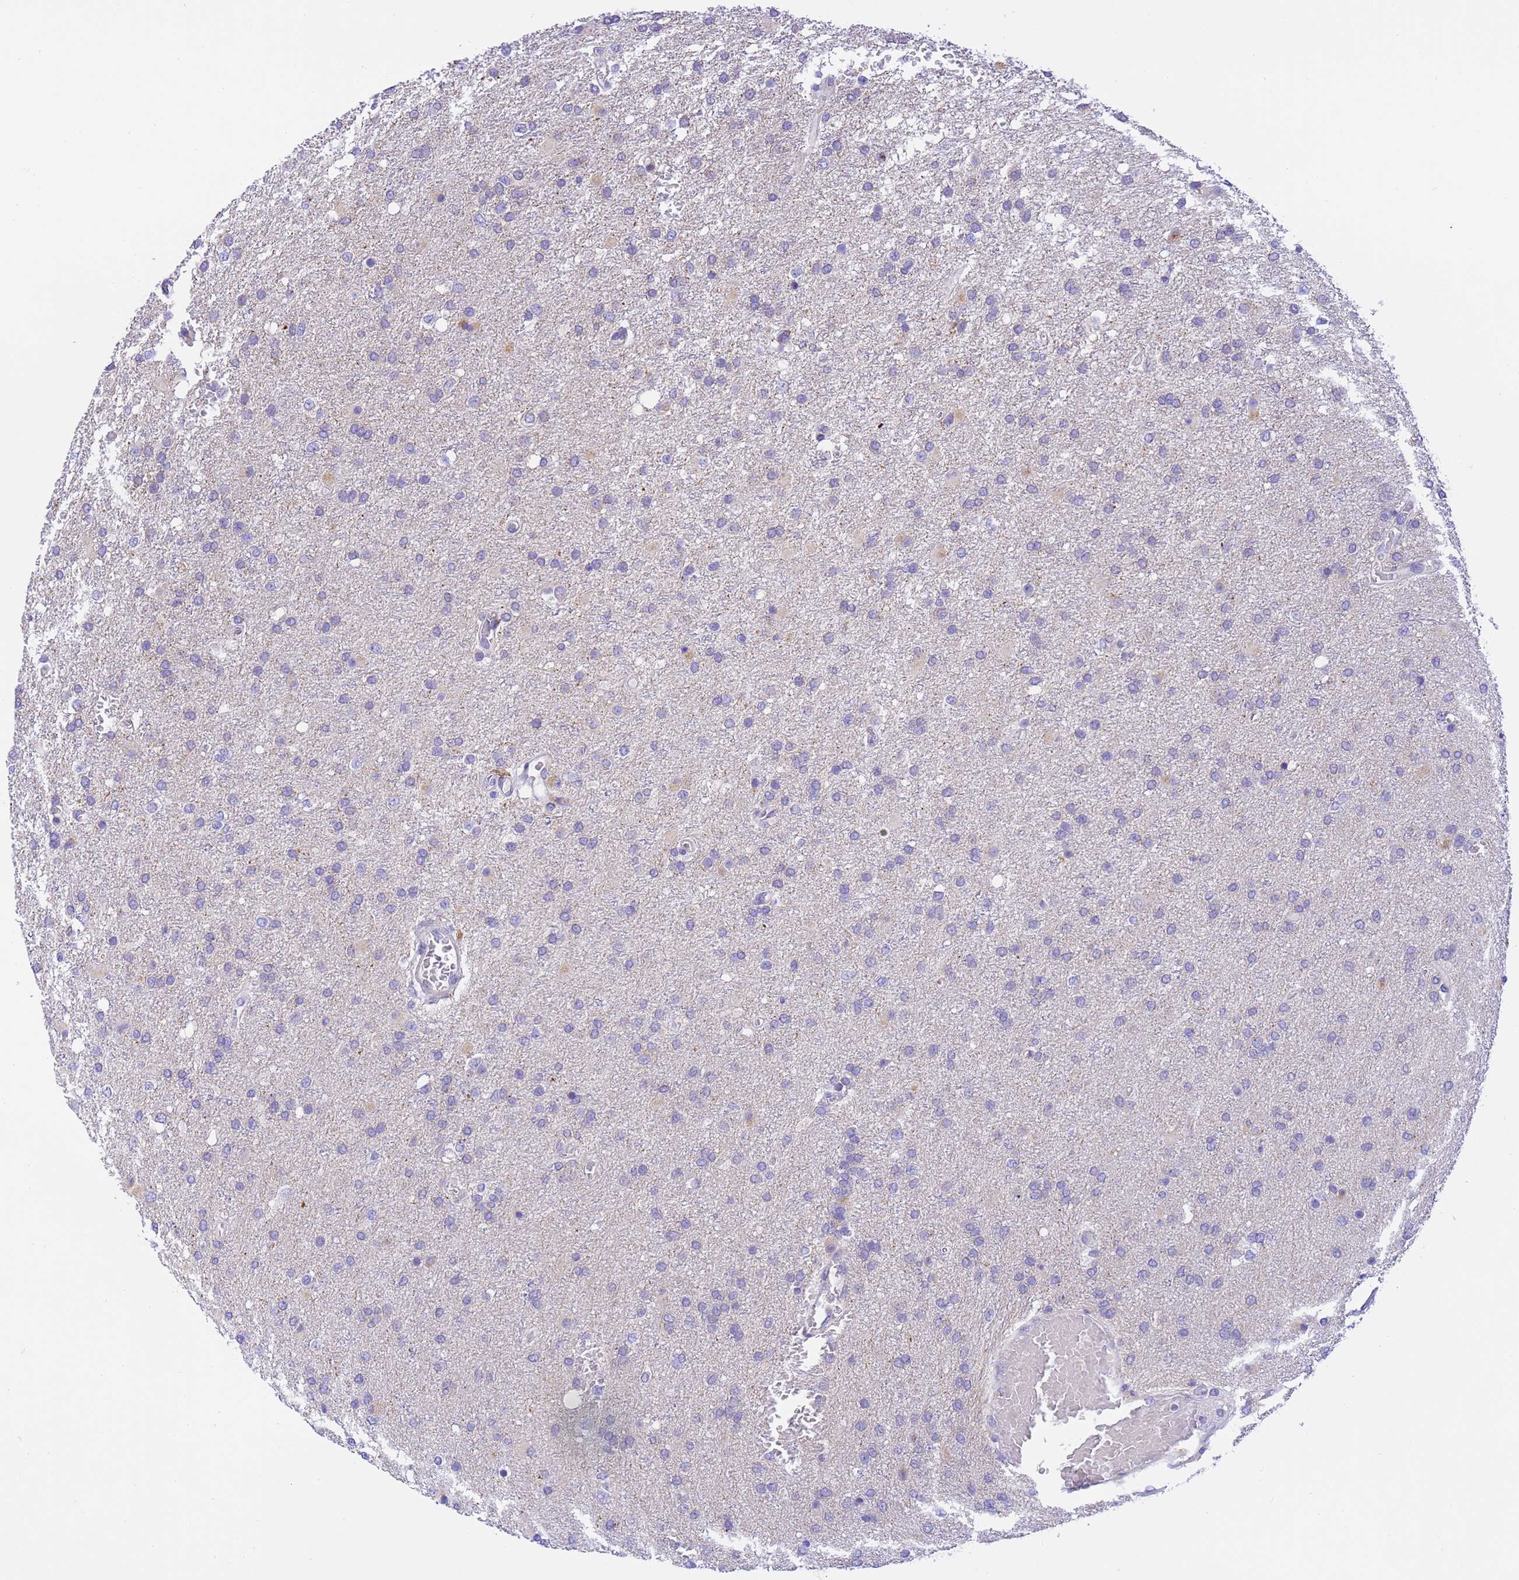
{"staining": {"intensity": "negative", "quantity": "none", "location": "none"}, "tissue": "glioma", "cell_type": "Tumor cells", "image_type": "cancer", "snomed": [{"axis": "morphology", "description": "Glioma, malignant, High grade"}, {"axis": "topography", "description": "Brain"}], "caption": "High magnification brightfield microscopy of glioma stained with DAB (brown) and counterstained with hematoxylin (blue): tumor cells show no significant expression.", "gene": "RHBDD3", "patient": {"sex": "female", "age": 74}}